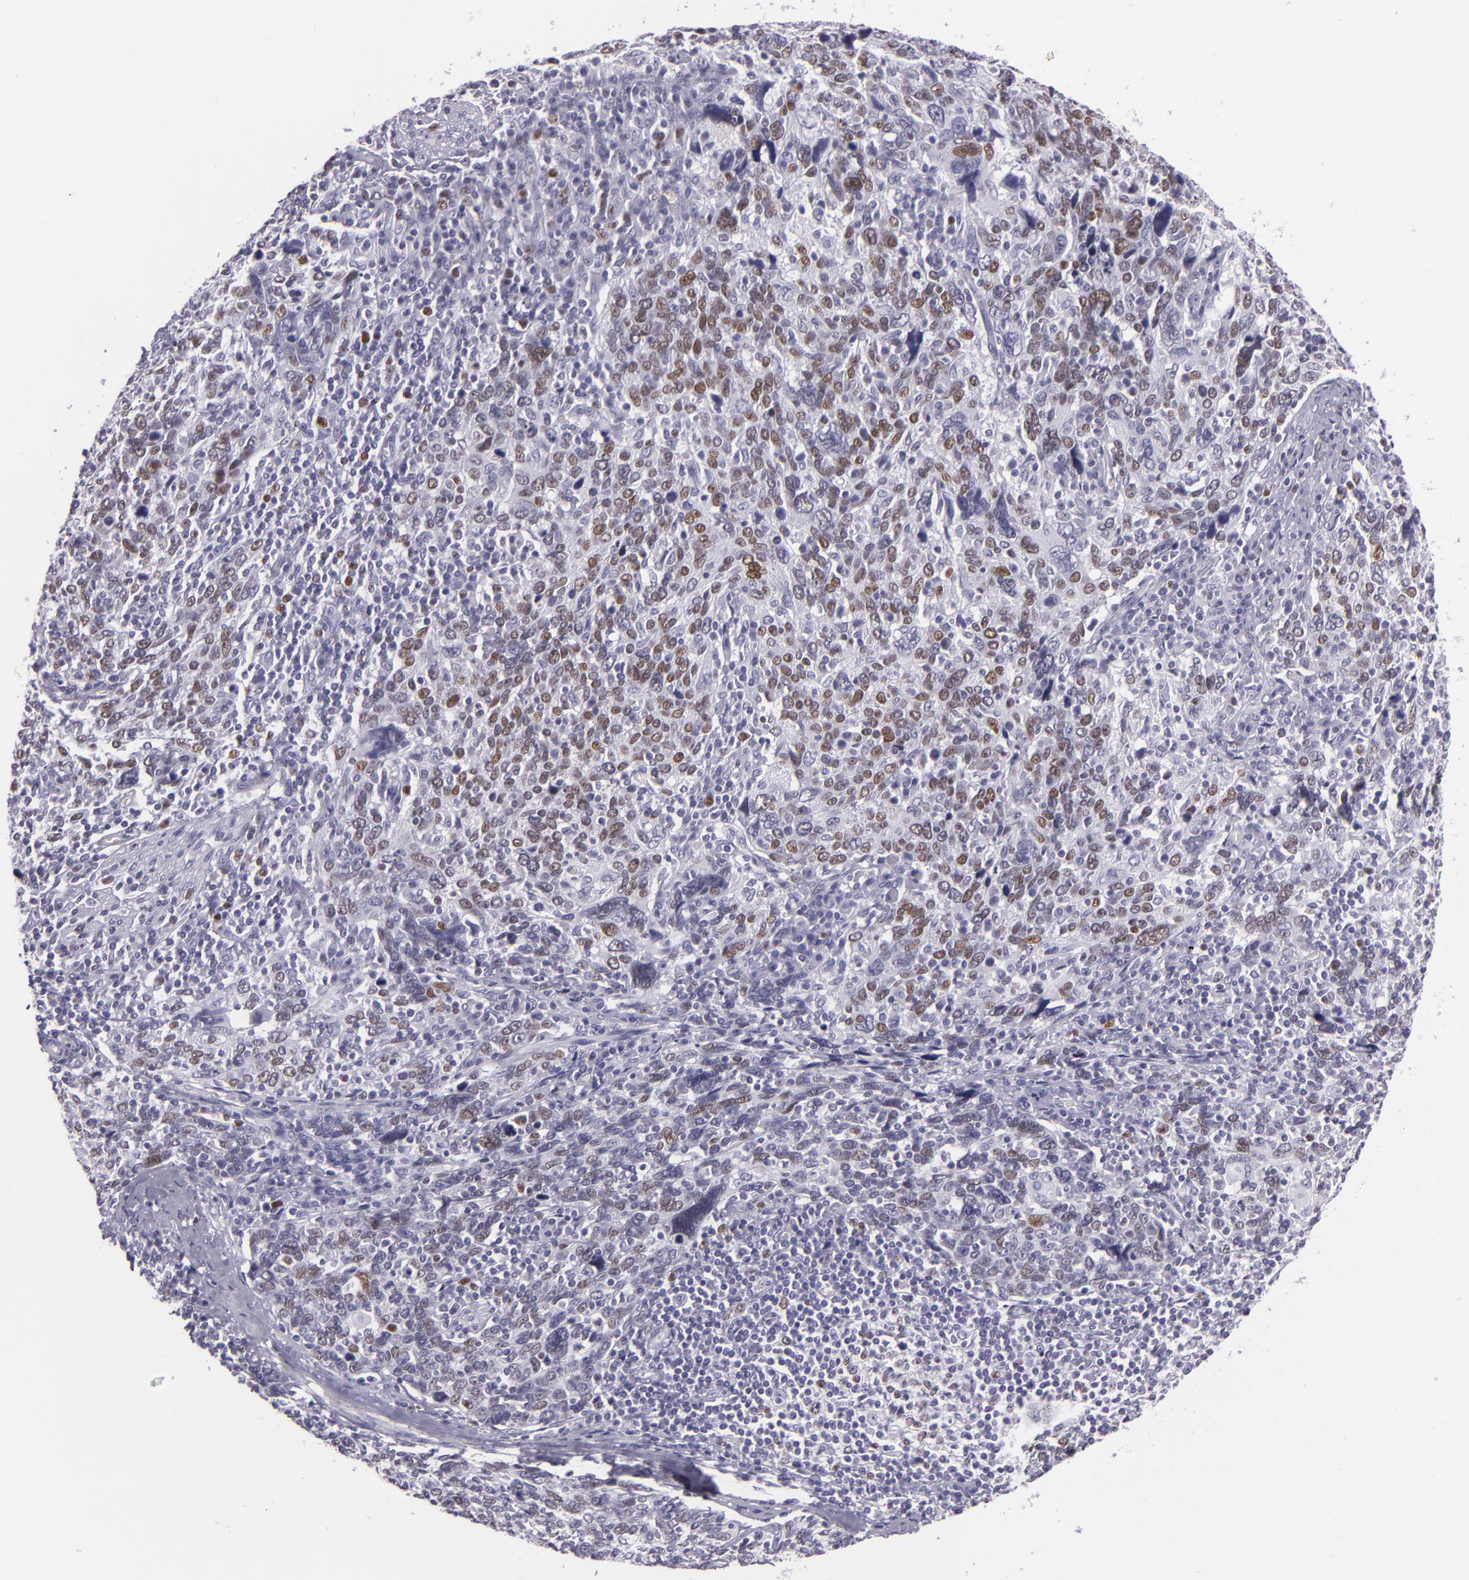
{"staining": {"intensity": "weak", "quantity": "<25%", "location": "nuclear"}, "tissue": "cervical cancer", "cell_type": "Tumor cells", "image_type": "cancer", "snomed": [{"axis": "morphology", "description": "Squamous cell carcinoma, NOS"}, {"axis": "topography", "description": "Cervix"}], "caption": "High power microscopy photomicrograph of an immunohistochemistry (IHC) image of cervical cancer (squamous cell carcinoma), revealing no significant expression in tumor cells.", "gene": "MCM3", "patient": {"sex": "female", "age": 41}}